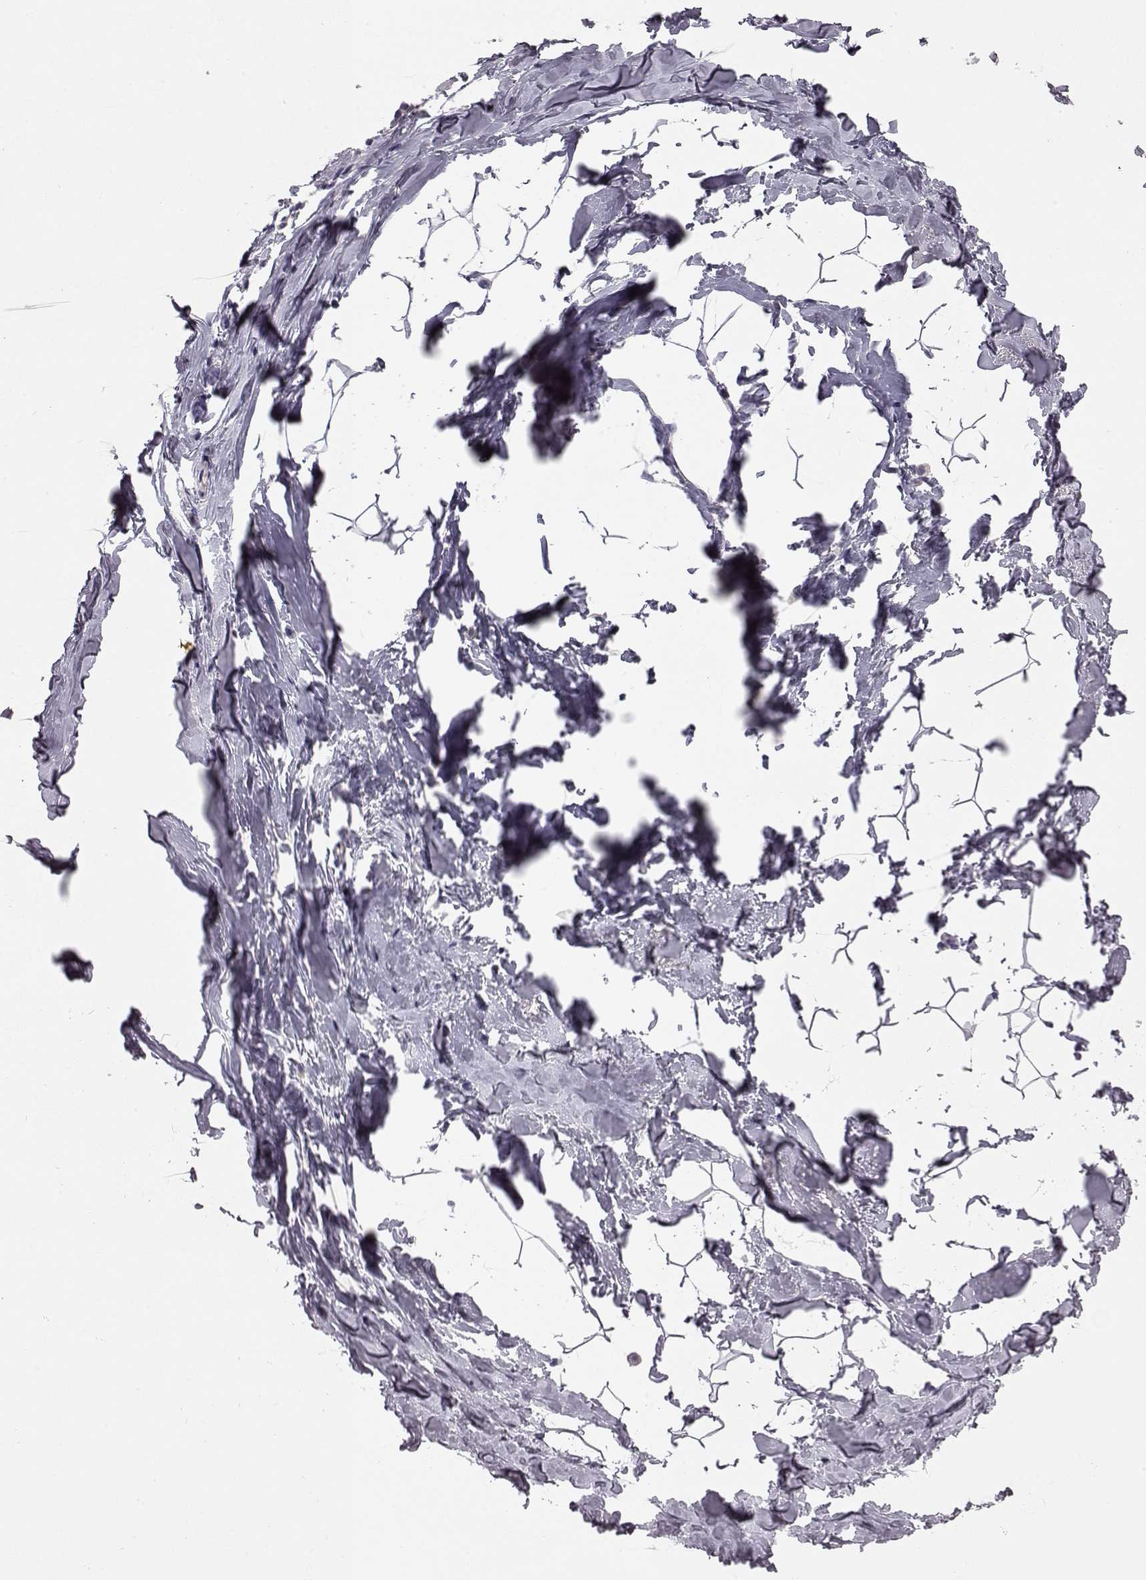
{"staining": {"intensity": "negative", "quantity": "none", "location": "none"}, "tissue": "breast", "cell_type": "Adipocytes", "image_type": "normal", "snomed": [{"axis": "morphology", "description": "Normal tissue, NOS"}, {"axis": "topography", "description": "Breast"}], "caption": "An IHC image of benign breast is shown. There is no staining in adipocytes of breast. (Brightfield microscopy of DAB (3,3'-diaminobenzidine) IHC at high magnification).", "gene": "KRT81", "patient": {"sex": "female", "age": 32}}